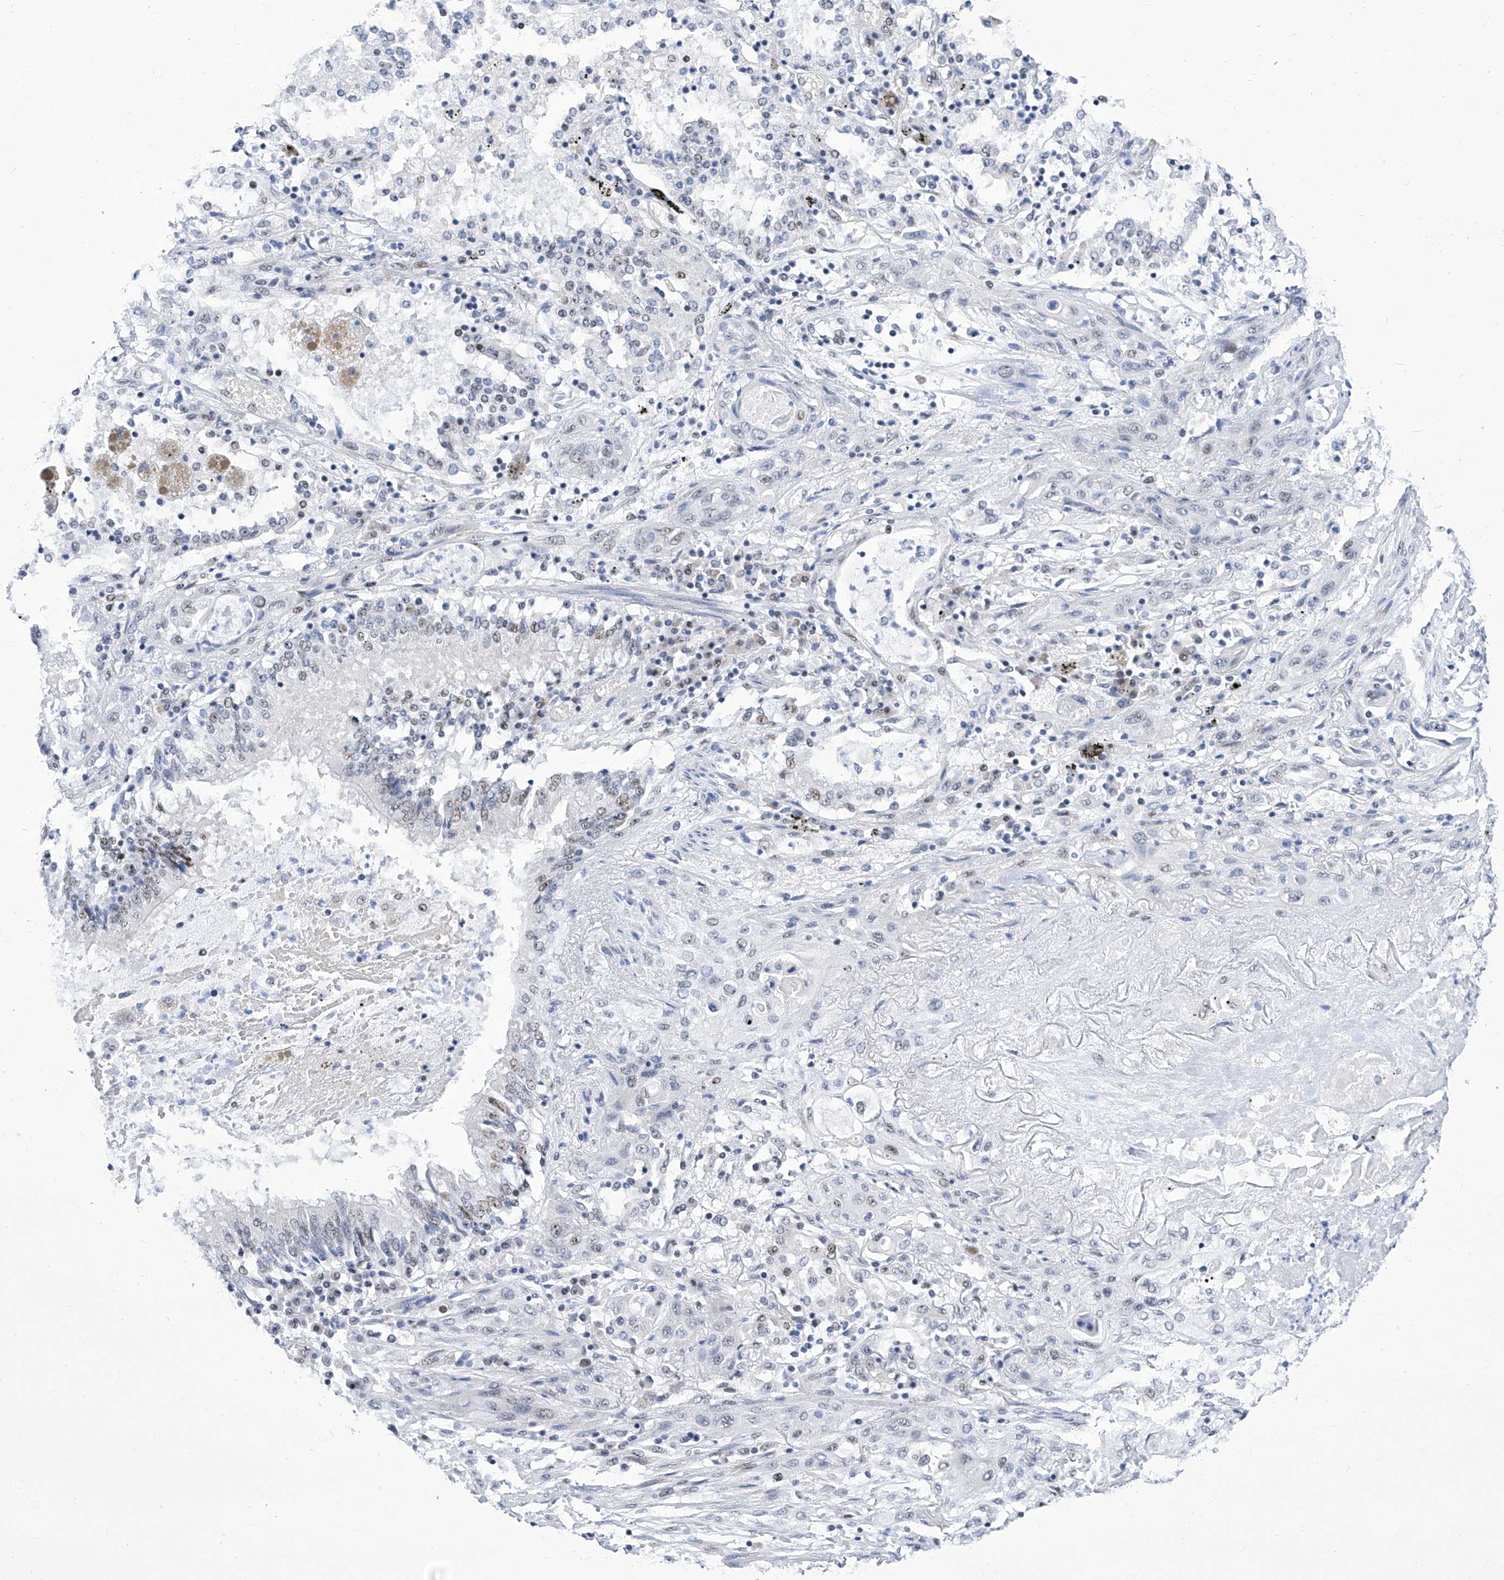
{"staining": {"intensity": "negative", "quantity": "none", "location": "none"}, "tissue": "lung cancer", "cell_type": "Tumor cells", "image_type": "cancer", "snomed": [{"axis": "morphology", "description": "Squamous cell carcinoma, NOS"}, {"axis": "topography", "description": "Lung"}], "caption": "Lung cancer (squamous cell carcinoma) was stained to show a protein in brown. There is no significant staining in tumor cells.", "gene": "SART1", "patient": {"sex": "female", "age": 47}}